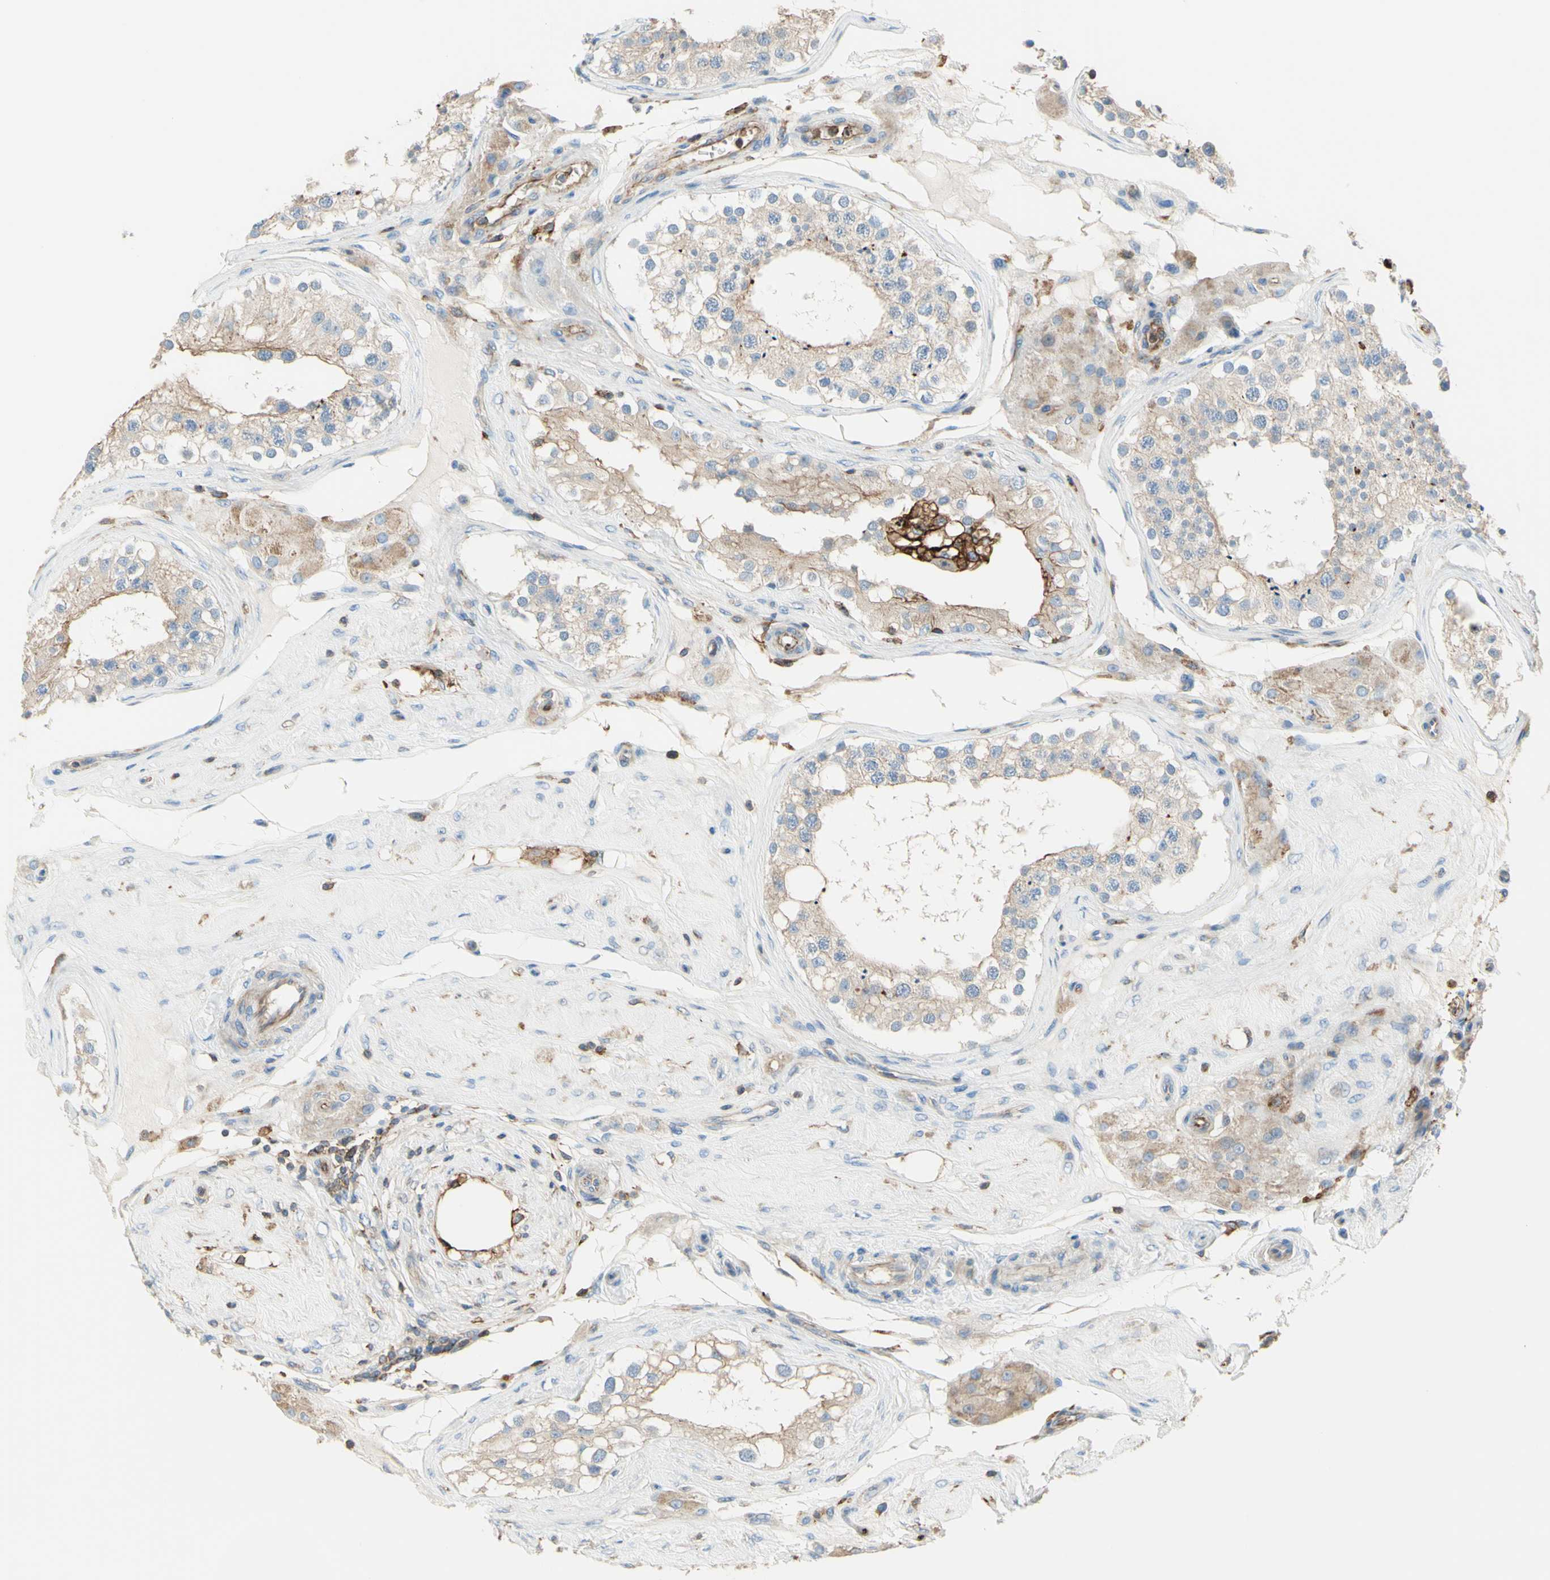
{"staining": {"intensity": "weak", "quantity": "<25%", "location": "cytoplasmic/membranous"}, "tissue": "testis", "cell_type": "Cells in seminiferous ducts", "image_type": "normal", "snomed": [{"axis": "morphology", "description": "Normal tissue, NOS"}, {"axis": "topography", "description": "Testis"}], "caption": "IHC micrograph of benign testis: testis stained with DAB (3,3'-diaminobenzidine) displays no significant protein positivity in cells in seminiferous ducts.", "gene": "SEMA4C", "patient": {"sex": "male", "age": 68}}